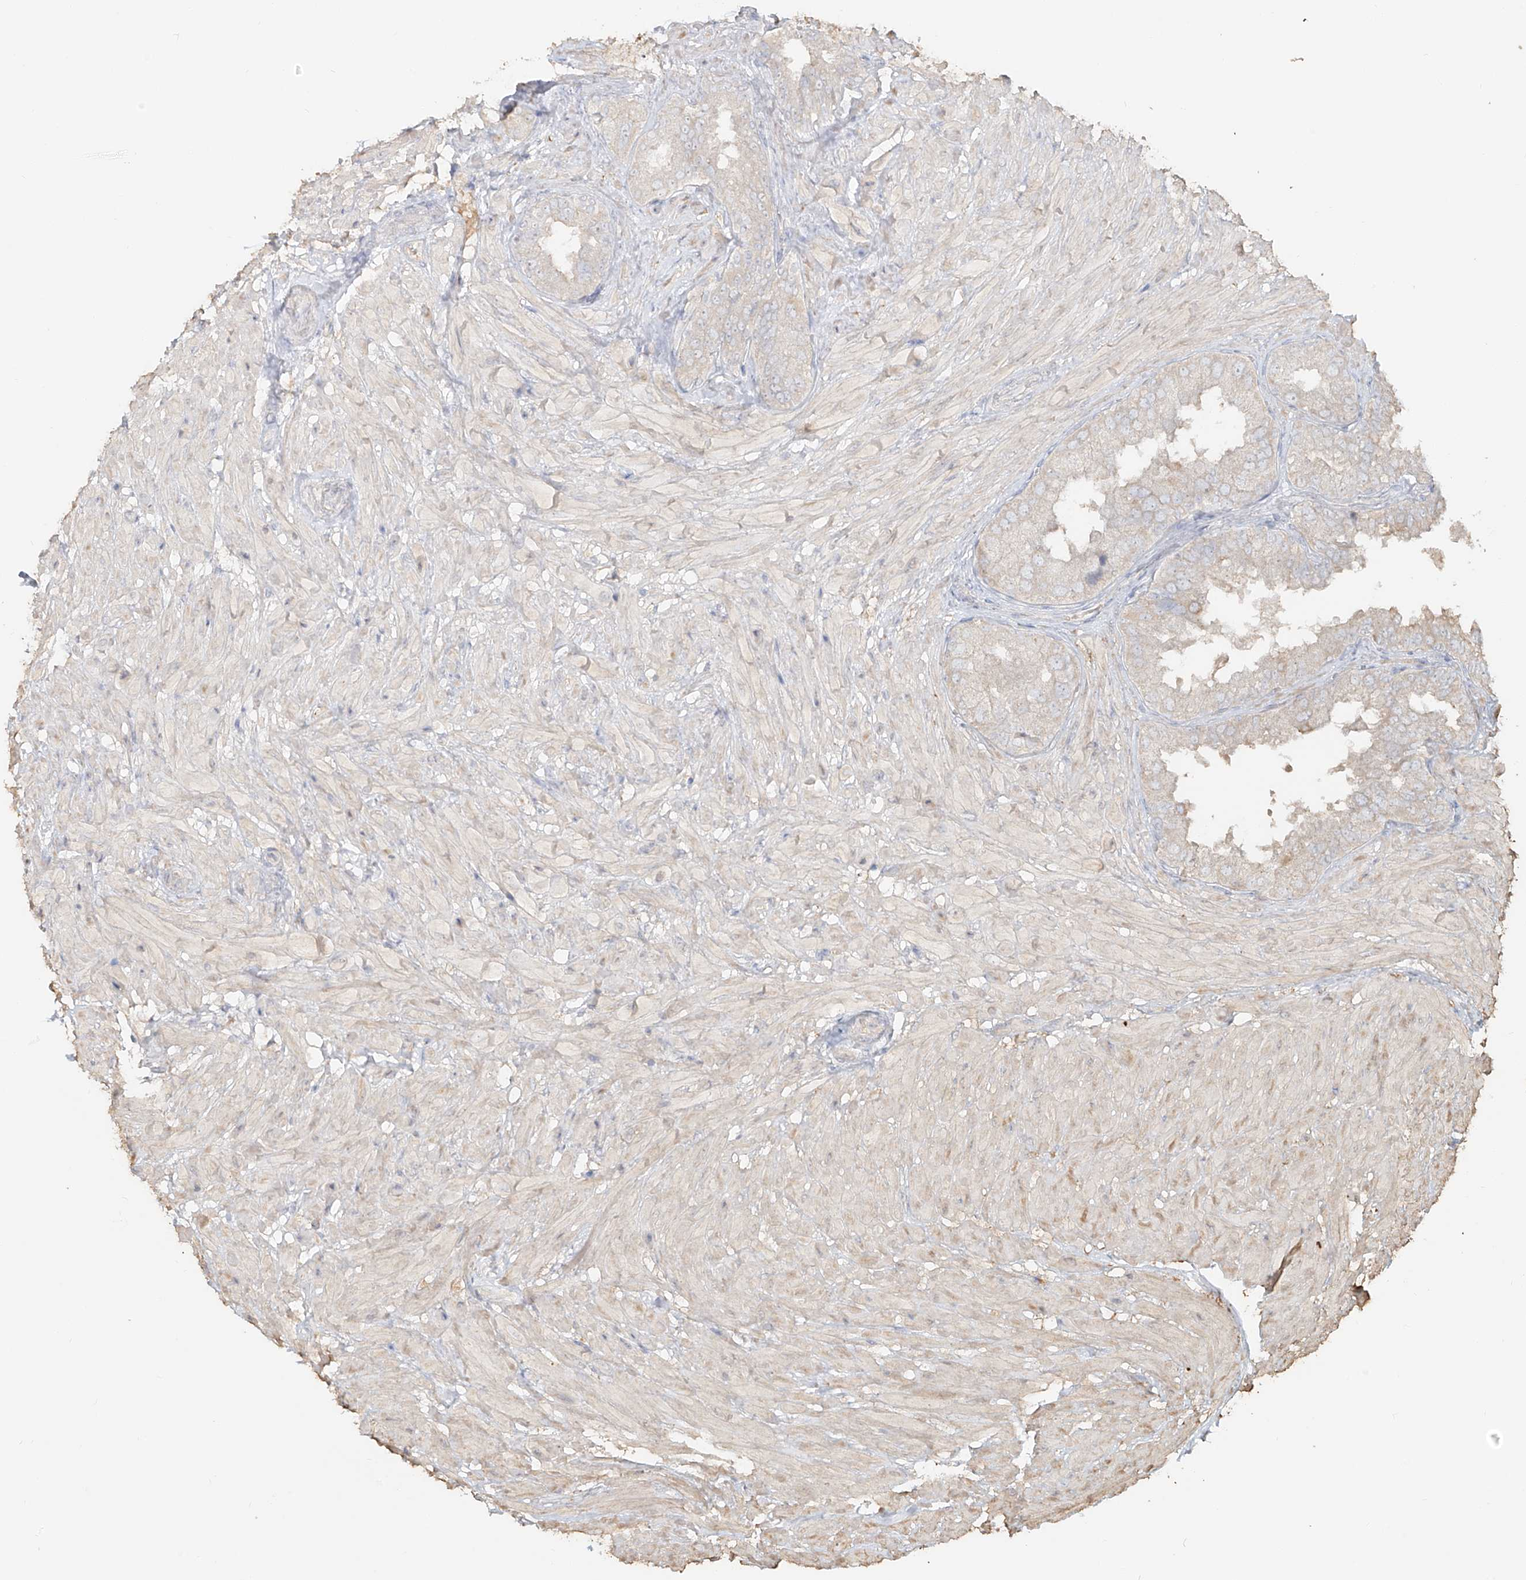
{"staining": {"intensity": "negative", "quantity": "none", "location": "none"}, "tissue": "seminal vesicle", "cell_type": "Glandular cells", "image_type": "normal", "snomed": [{"axis": "morphology", "description": "Normal tissue, NOS"}, {"axis": "topography", "description": "Seminal veicle"}, {"axis": "topography", "description": "Peripheral nerve tissue"}], "caption": "There is no significant positivity in glandular cells of seminal vesicle. (Brightfield microscopy of DAB (3,3'-diaminobenzidine) IHC at high magnification).", "gene": "NPHS1", "patient": {"sex": "male", "age": 63}}